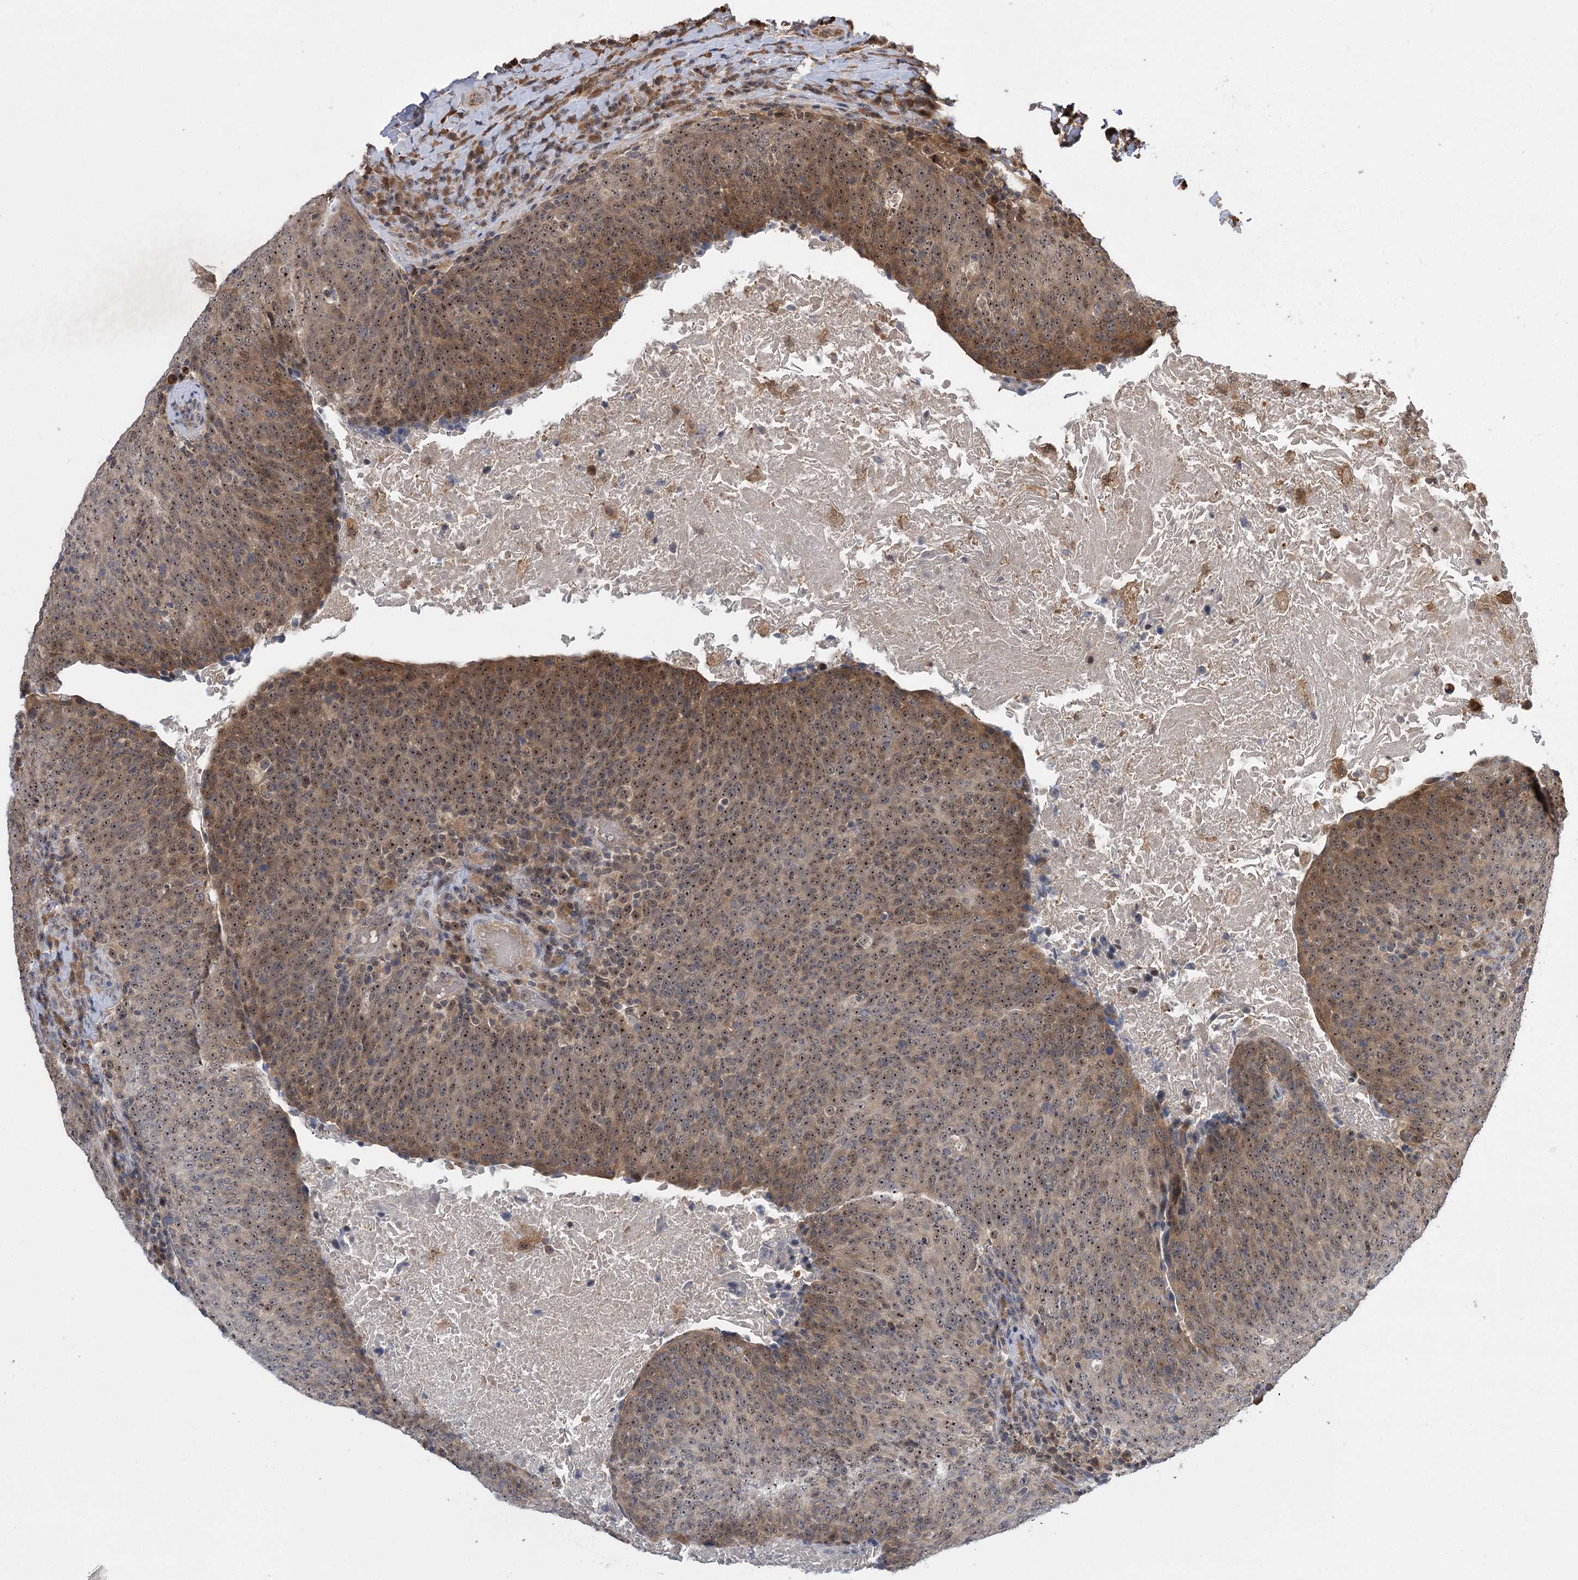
{"staining": {"intensity": "moderate", "quantity": ">75%", "location": "cytoplasmic/membranous,nuclear"}, "tissue": "head and neck cancer", "cell_type": "Tumor cells", "image_type": "cancer", "snomed": [{"axis": "morphology", "description": "Squamous cell carcinoma, NOS"}, {"axis": "morphology", "description": "Squamous cell carcinoma, metastatic, NOS"}, {"axis": "topography", "description": "Lymph node"}, {"axis": "topography", "description": "Head-Neck"}], "caption": "Immunohistochemical staining of head and neck cancer demonstrates moderate cytoplasmic/membranous and nuclear protein expression in approximately >75% of tumor cells. (Brightfield microscopy of DAB IHC at high magnification).", "gene": "SERGEF", "patient": {"sex": "male", "age": 62}}